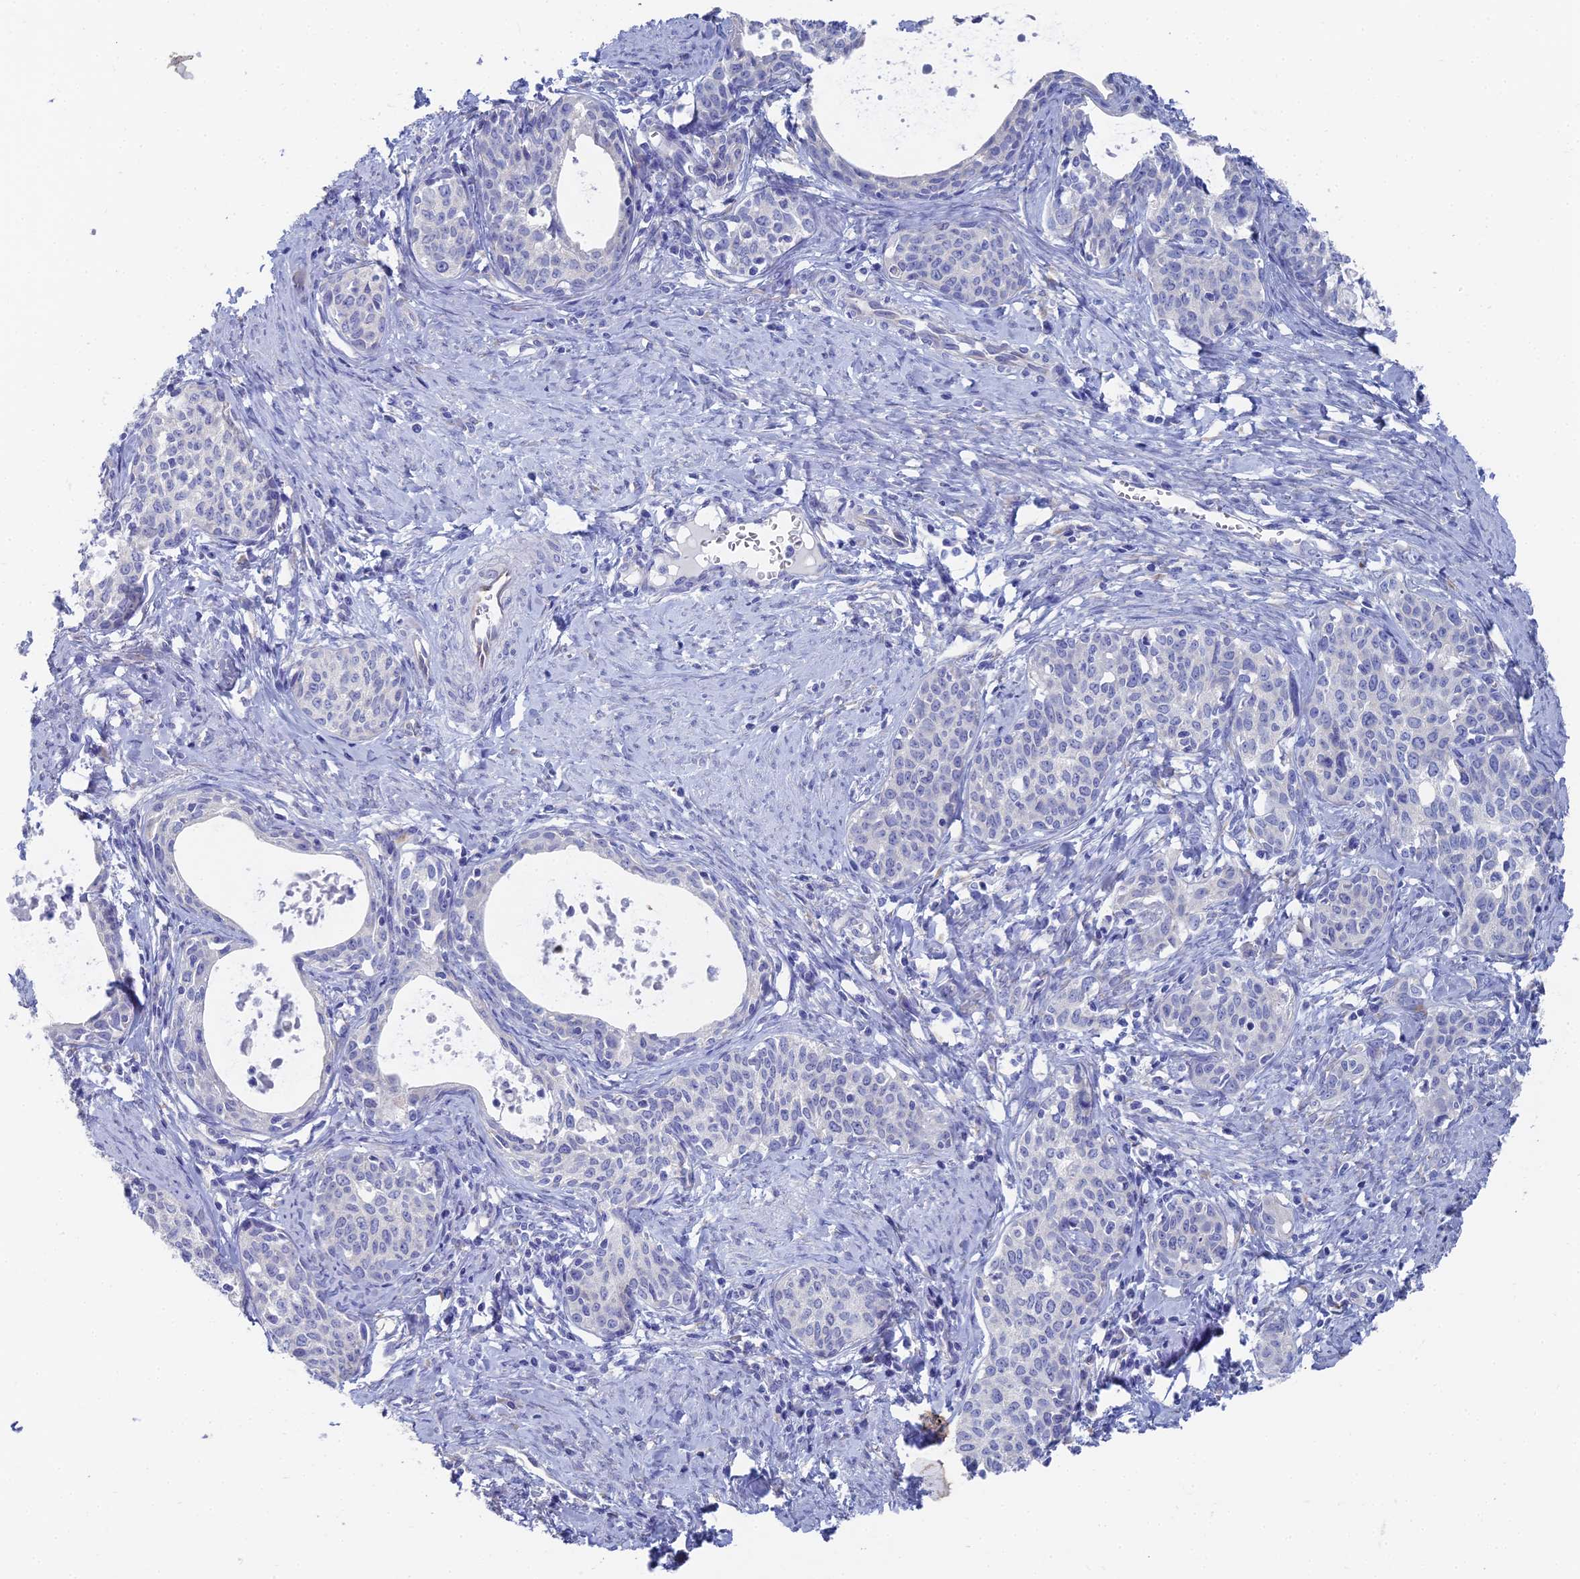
{"staining": {"intensity": "negative", "quantity": "none", "location": "none"}, "tissue": "cervical cancer", "cell_type": "Tumor cells", "image_type": "cancer", "snomed": [{"axis": "morphology", "description": "Squamous cell carcinoma, NOS"}, {"axis": "topography", "description": "Cervix"}], "caption": "A micrograph of human cervical cancer (squamous cell carcinoma) is negative for staining in tumor cells.", "gene": "TNNT3", "patient": {"sex": "female", "age": 52}}